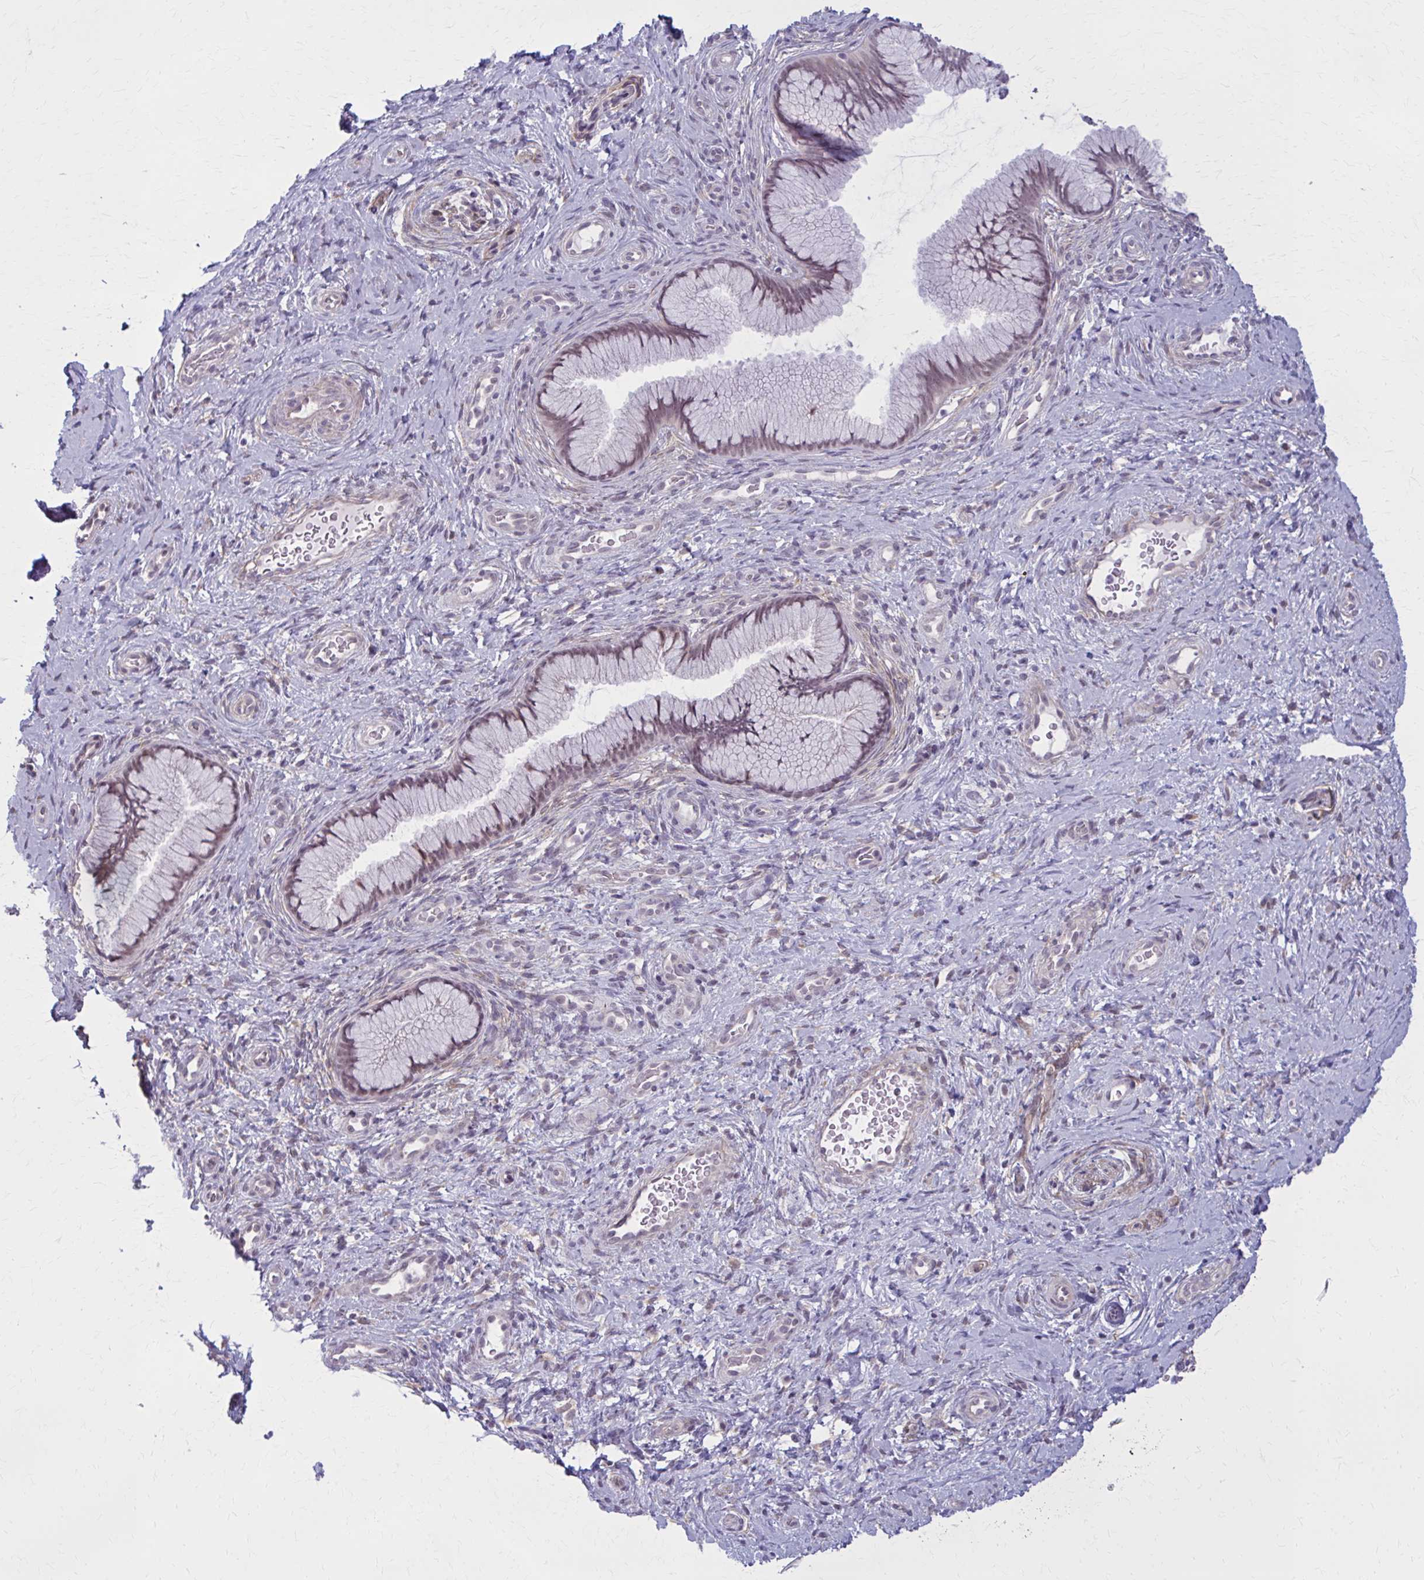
{"staining": {"intensity": "weak", "quantity": ">75%", "location": "nuclear"}, "tissue": "cervix", "cell_type": "Glandular cells", "image_type": "normal", "snomed": [{"axis": "morphology", "description": "Normal tissue, NOS"}, {"axis": "topography", "description": "Cervix"}], "caption": "Protein staining exhibits weak nuclear staining in about >75% of glandular cells in normal cervix.", "gene": "NUMBL", "patient": {"sex": "female", "age": 34}}